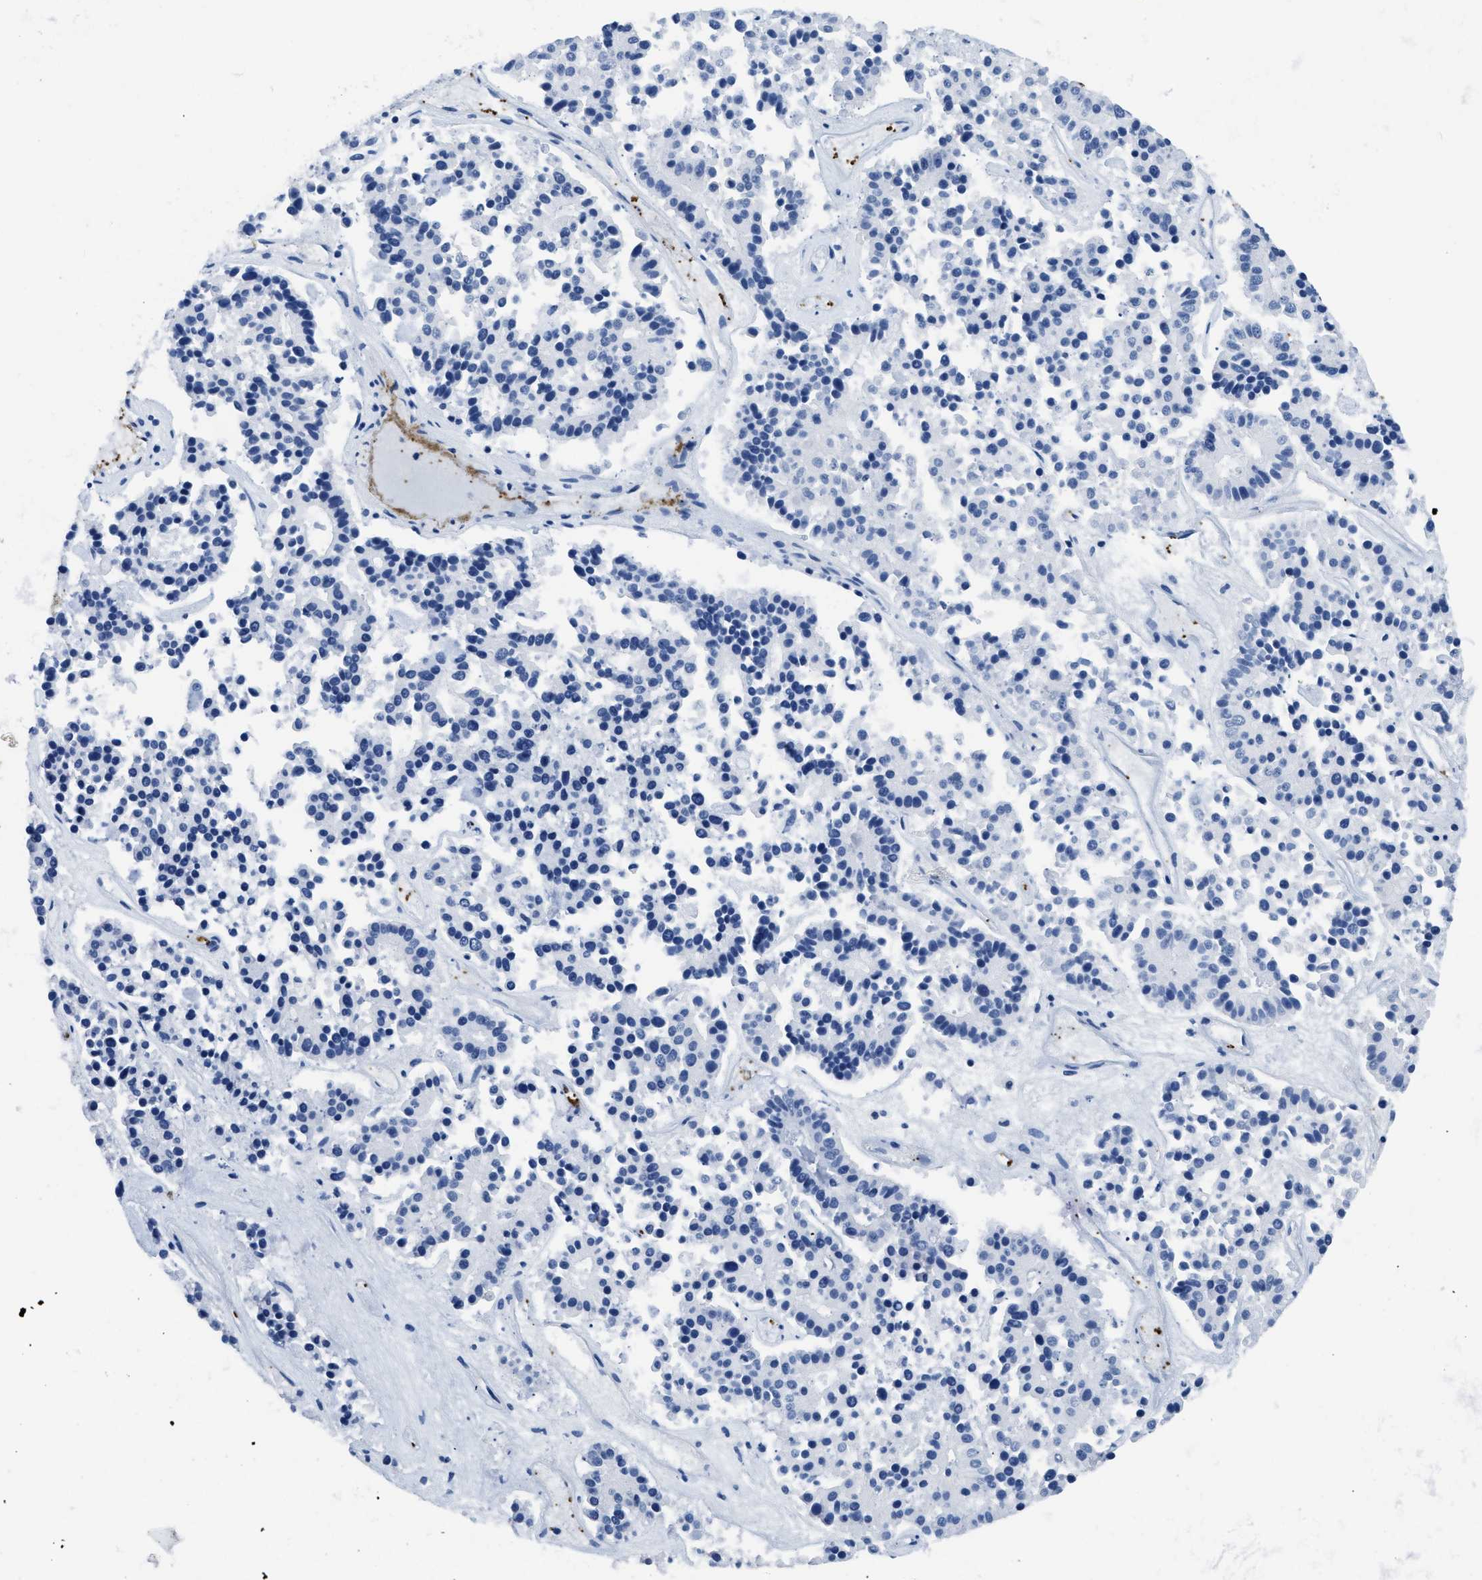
{"staining": {"intensity": "negative", "quantity": "none", "location": "none"}, "tissue": "pancreatic cancer", "cell_type": "Tumor cells", "image_type": "cancer", "snomed": [{"axis": "morphology", "description": "Adenocarcinoma, NOS"}, {"axis": "topography", "description": "Pancreas"}], "caption": "Pancreatic cancer (adenocarcinoma) was stained to show a protein in brown. There is no significant staining in tumor cells. (Stains: DAB IHC with hematoxylin counter stain, Microscopy: brightfield microscopy at high magnification).", "gene": "ITGA2B", "patient": {"sex": "male", "age": 50}}